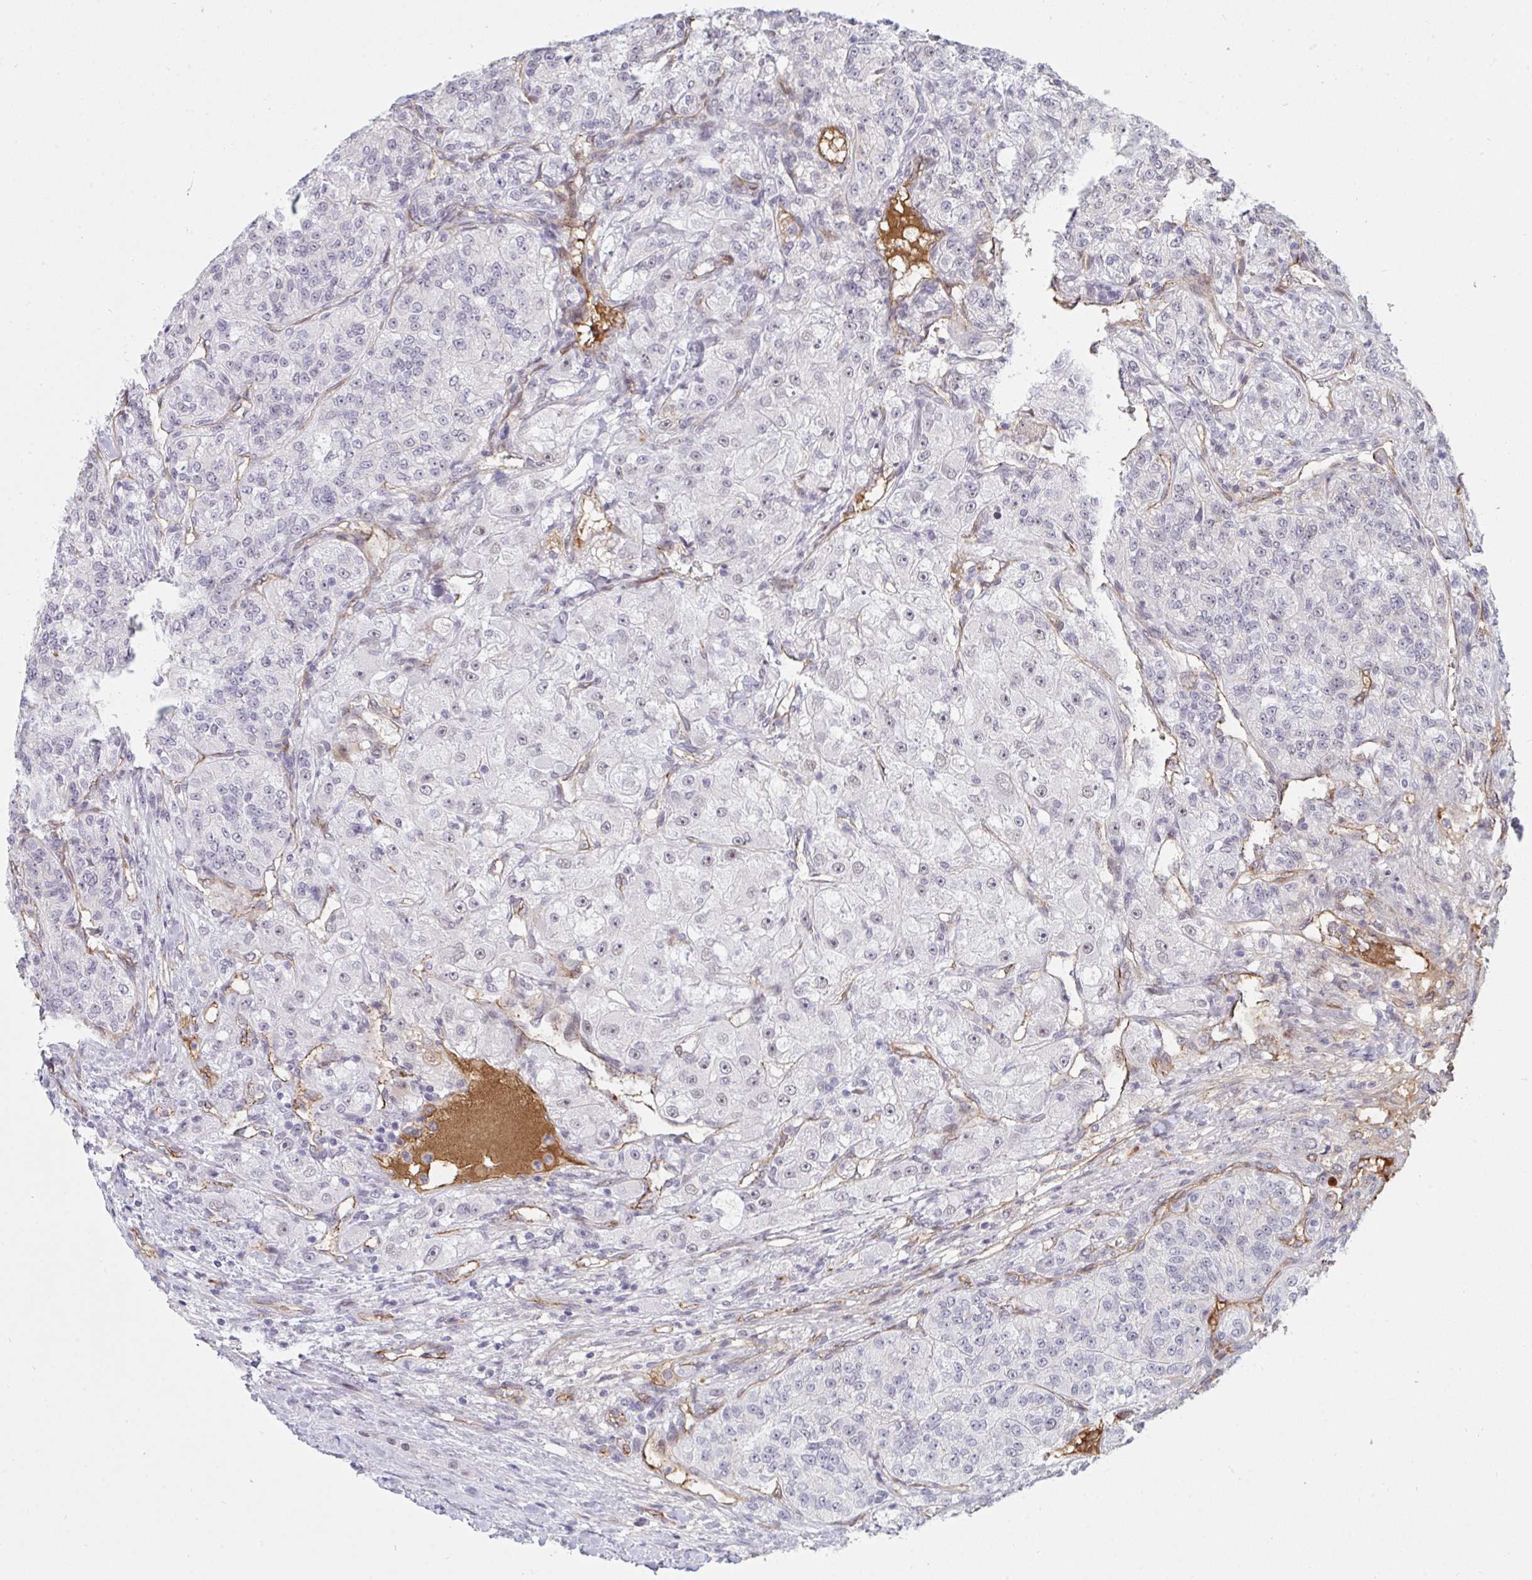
{"staining": {"intensity": "negative", "quantity": "none", "location": "none"}, "tissue": "renal cancer", "cell_type": "Tumor cells", "image_type": "cancer", "snomed": [{"axis": "morphology", "description": "Adenocarcinoma, NOS"}, {"axis": "topography", "description": "Kidney"}], "caption": "IHC histopathology image of human adenocarcinoma (renal) stained for a protein (brown), which exhibits no expression in tumor cells. (DAB immunohistochemistry with hematoxylin counter stain).", "gene": "DSCAML1", "patient": {"sex": "female", "age": 63}}